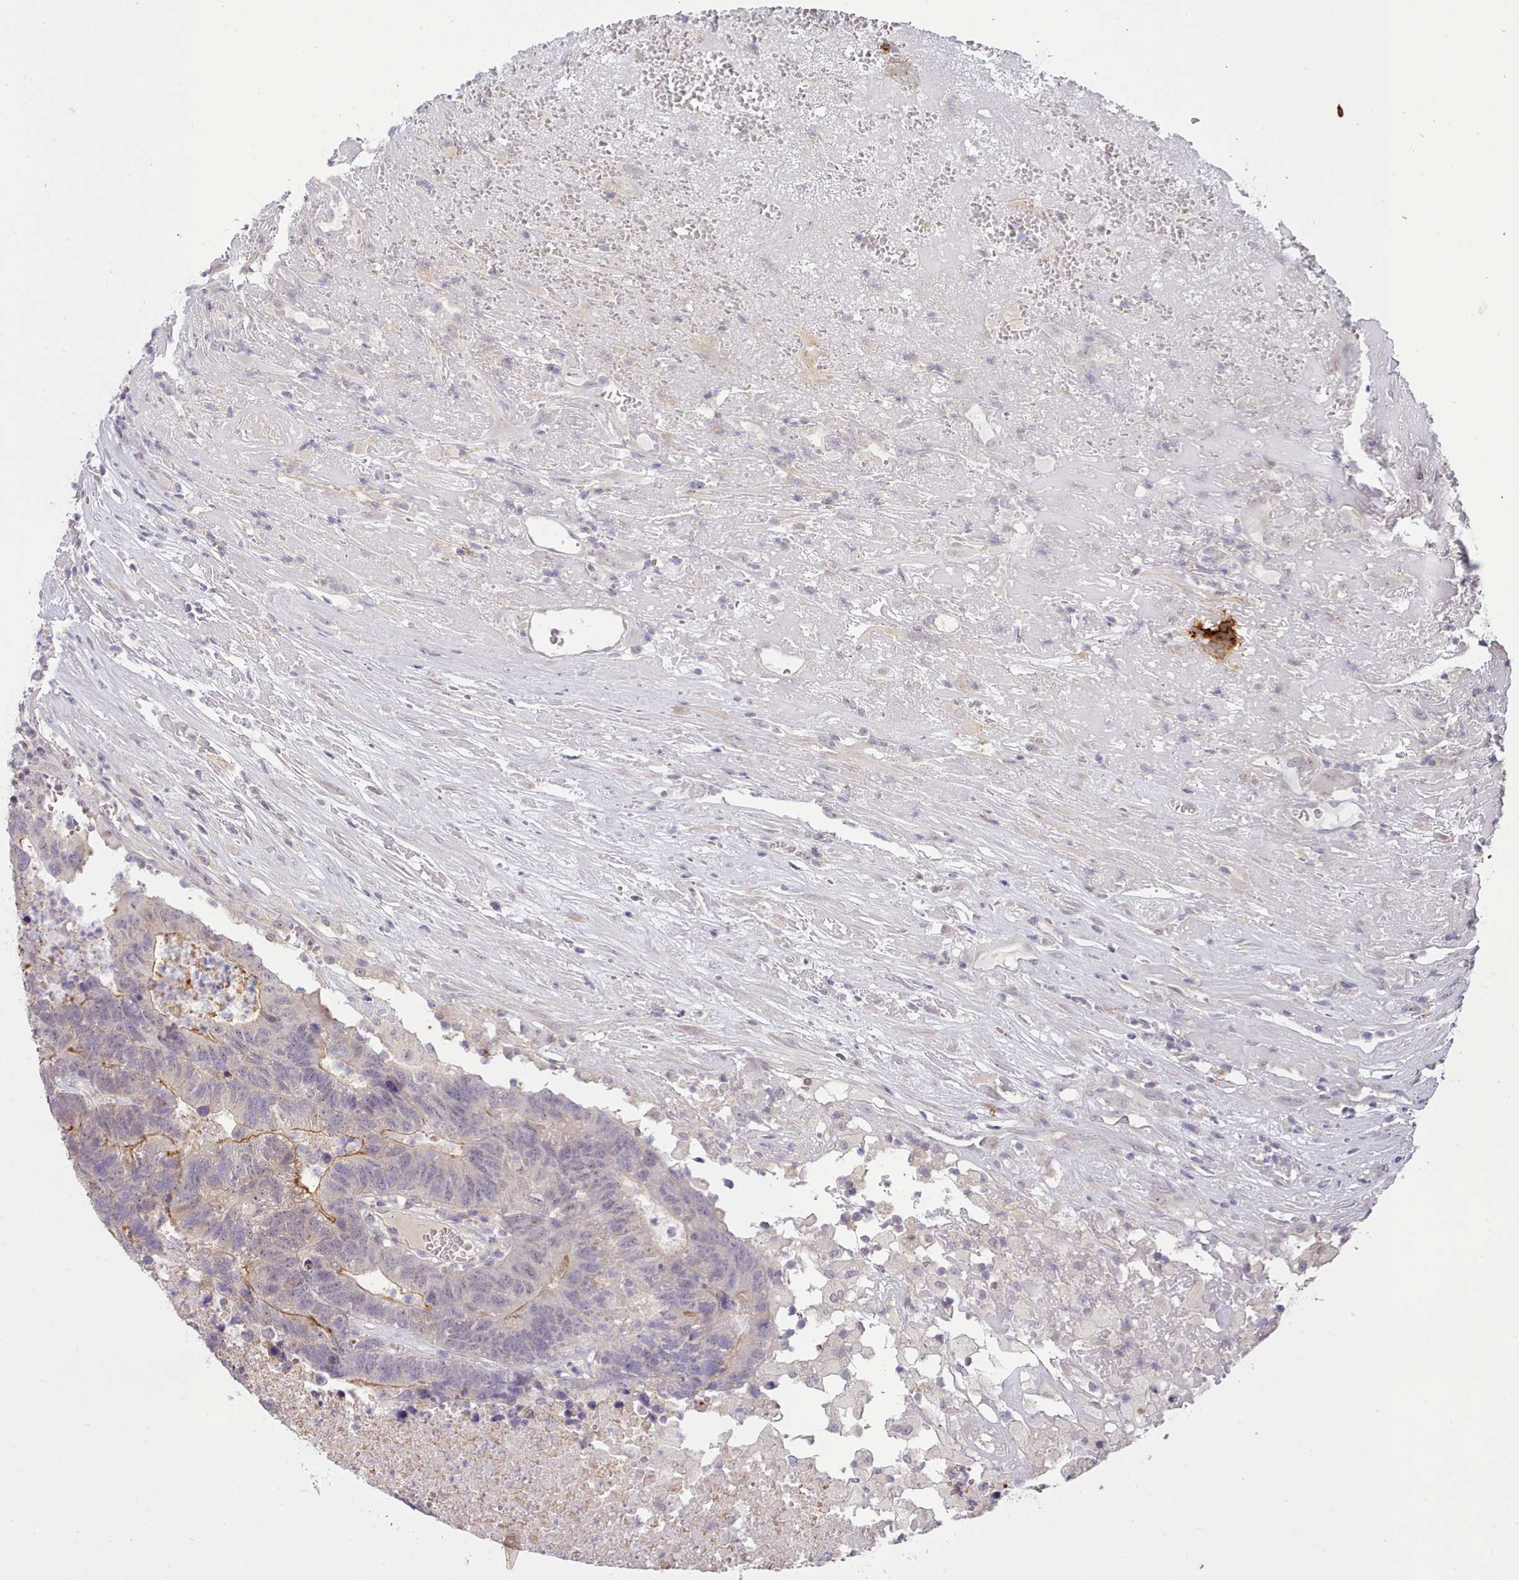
{"staining": {"intensity": "moderate", "quantity": "<25%", "location": "cytoplasmic/membranous"}, "tissue": "colorectal cancer", "cell_type": "Tumor cells", "image_type": "cancer", "snomed": [{"axis": "morphology", "description": "Adenocarcinoma, NOS"}, {"axis": "topography", "description": "Colon"}], "caption": "Colorectal adenocarcinoma was stained to show a protein in brown. There is low levels of moderate cytoplasmic/membranous positivity in approximately <25% of tumor cells. Using DAB (3,3'-diaminobenzidine) (brown) and hematoxylin (blue) stains, captured at high magnification using brightfield microscopy.", "gene": "ARL17A", "patient": {"sex": "female", "age": 48}}